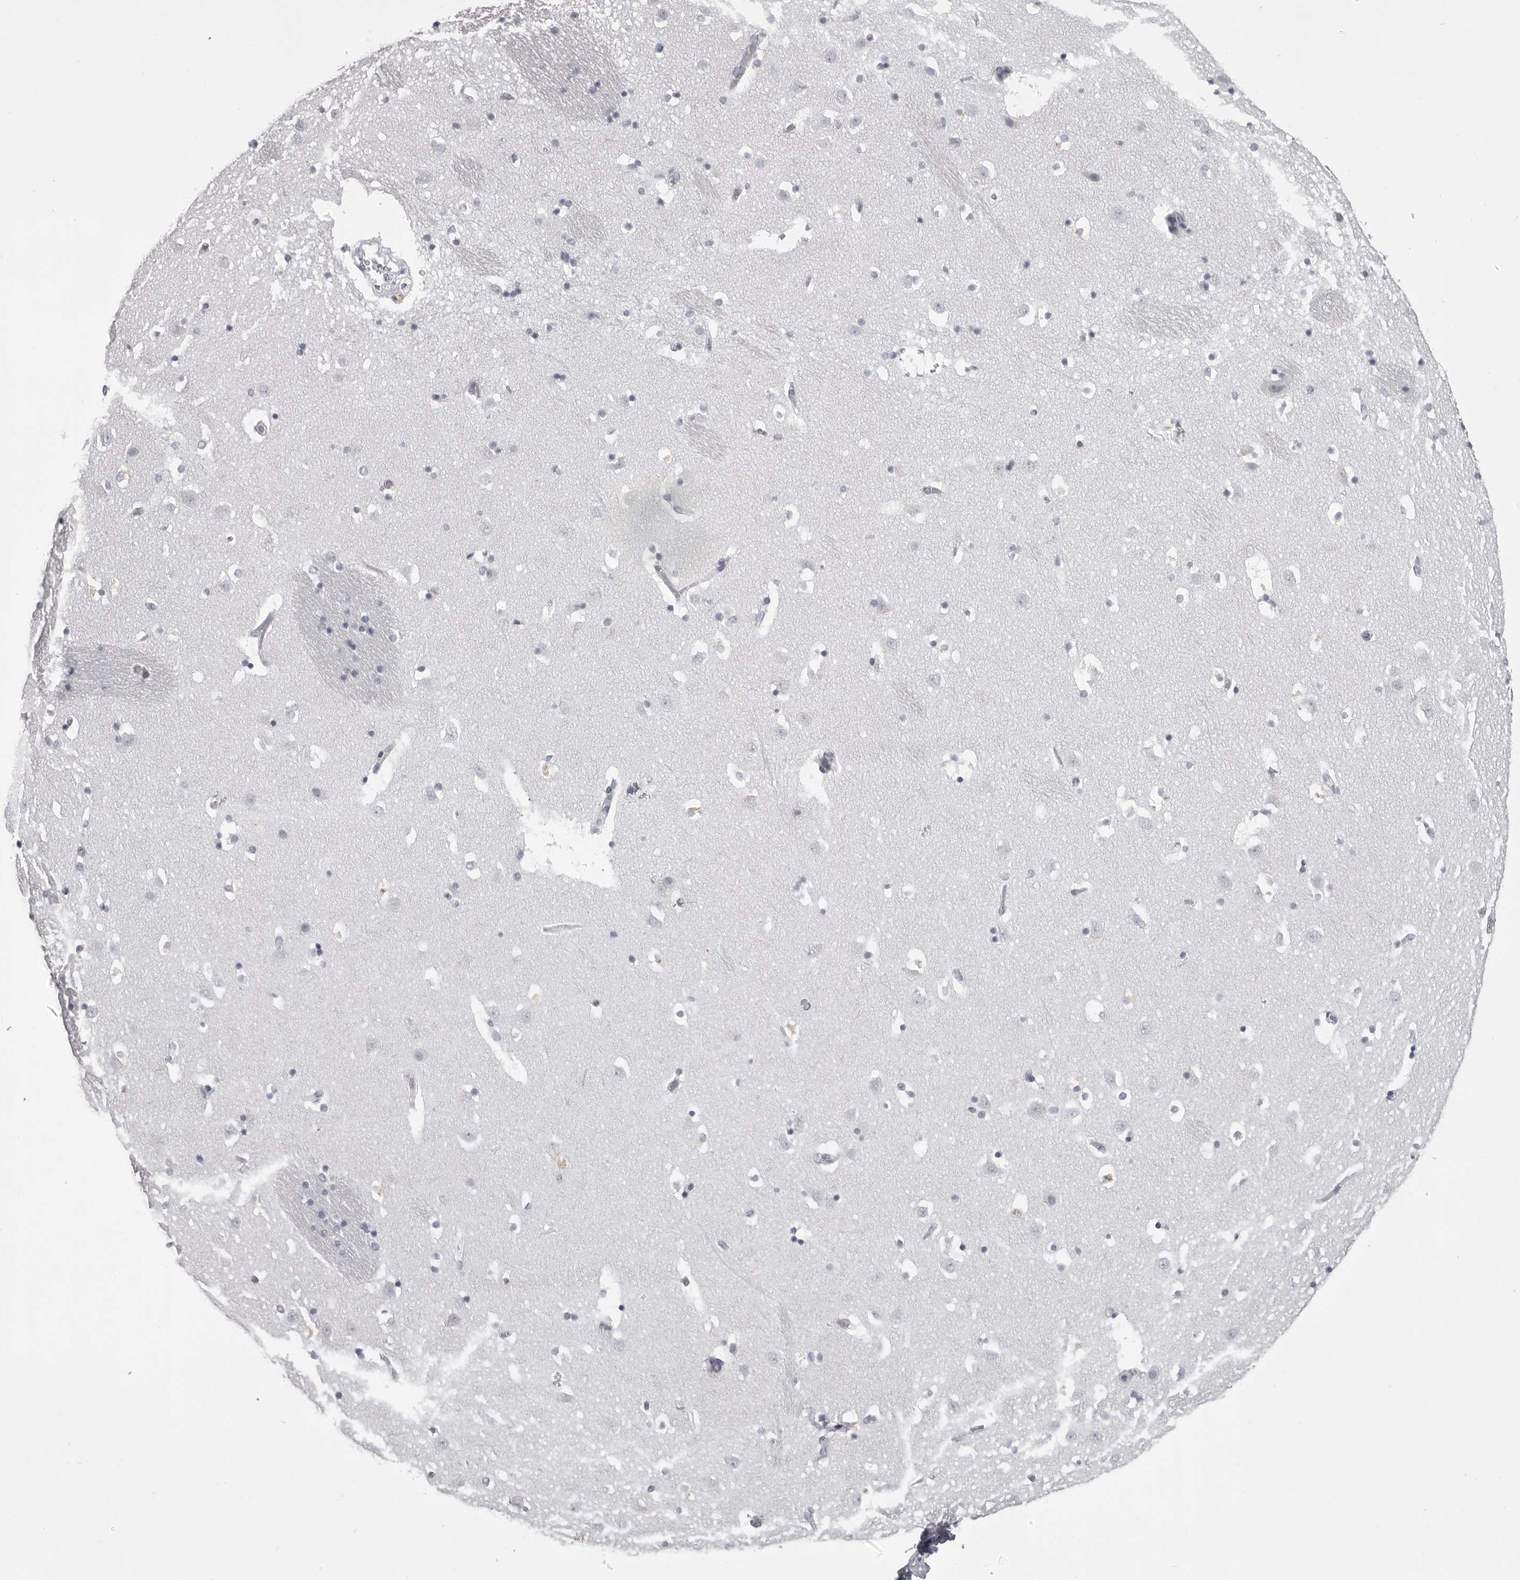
{"staining": {"intensity": "negative", "quantity": "none", "location": "none"}, "tissue": "caudate", "cell_type": "Glial cells", "image_type": "normal", "snomed": [{"axis": "morphology", "description": "Normal tissue, NOS"}, {"axis": "topography", "description": "Lateral ventricle wall"}], "caption": "Immunohistochemistry (IHC) micrograph of benign caudate: human caudate stained with DAB demonstrates no significant protein positivity in glial cells. (DAB (3,3'-diaminobenzidine) IHC visualized using brightfield microscopy, high magnification).", "gene": "TIMP1", "patient": {"sex": "male", "age": 45}}